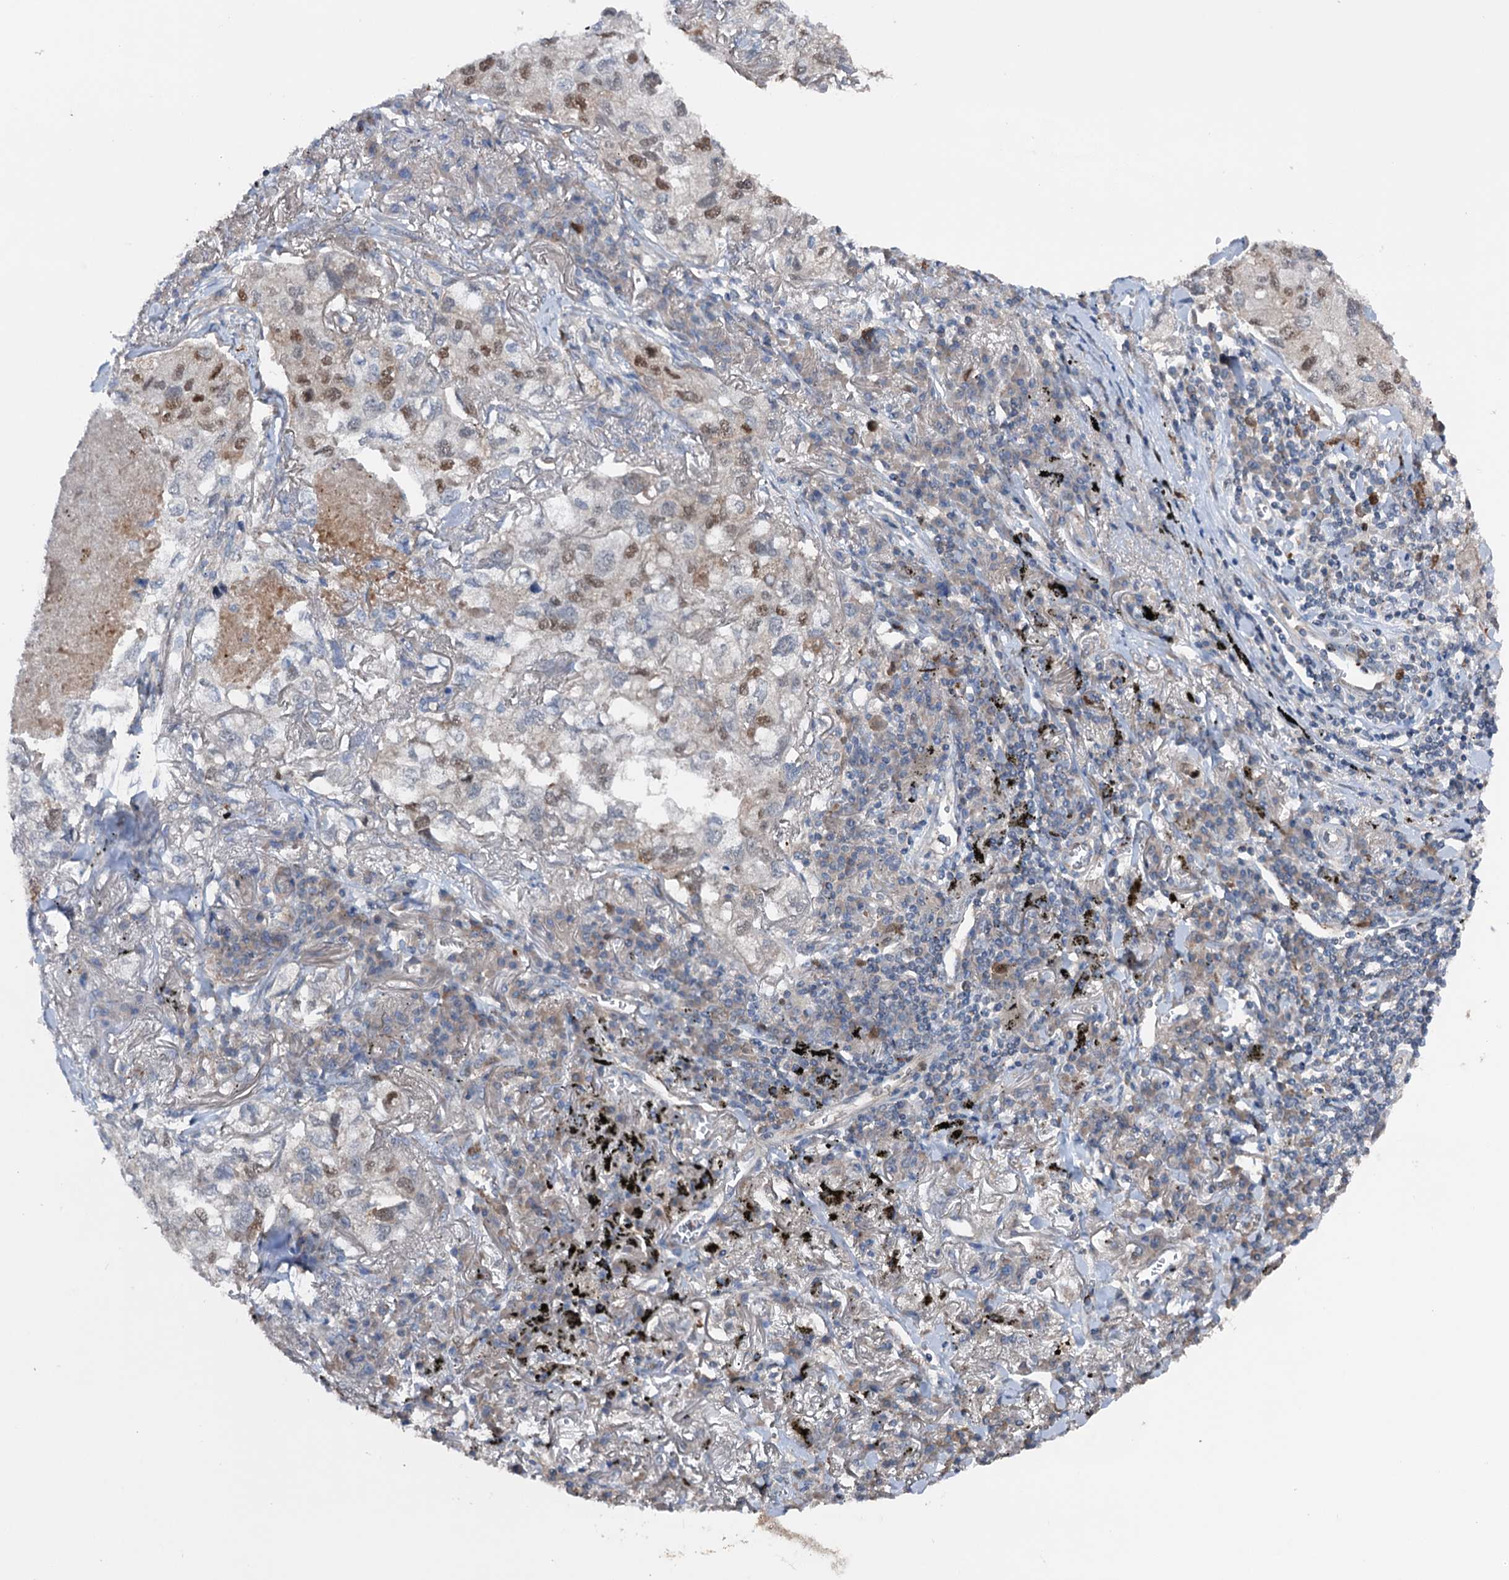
{"staining": {"intensity": "moderate", "quantity": "25%-75%", "location": "nuclear"}, "tissue": "lung cancer", "cell_type": "Tumor cells", "image_type": "cancer", "snomed": [{"axis": "morphology", "description": "Adenocarcinoma, NOS"}, {"axis": "topography", "description": "Lung"}], "caption": "Brown immunohistochemical staining in lung cancer (adenocarcinoma) exhibits moderate nuclear positivity in approximately 25%-75% of tumor cells. (brown staining indicates protein expression, while blue staining denotes nuclei).", "gene": "NCAPD2", "patient": {"sex": "male", "age": 65}}